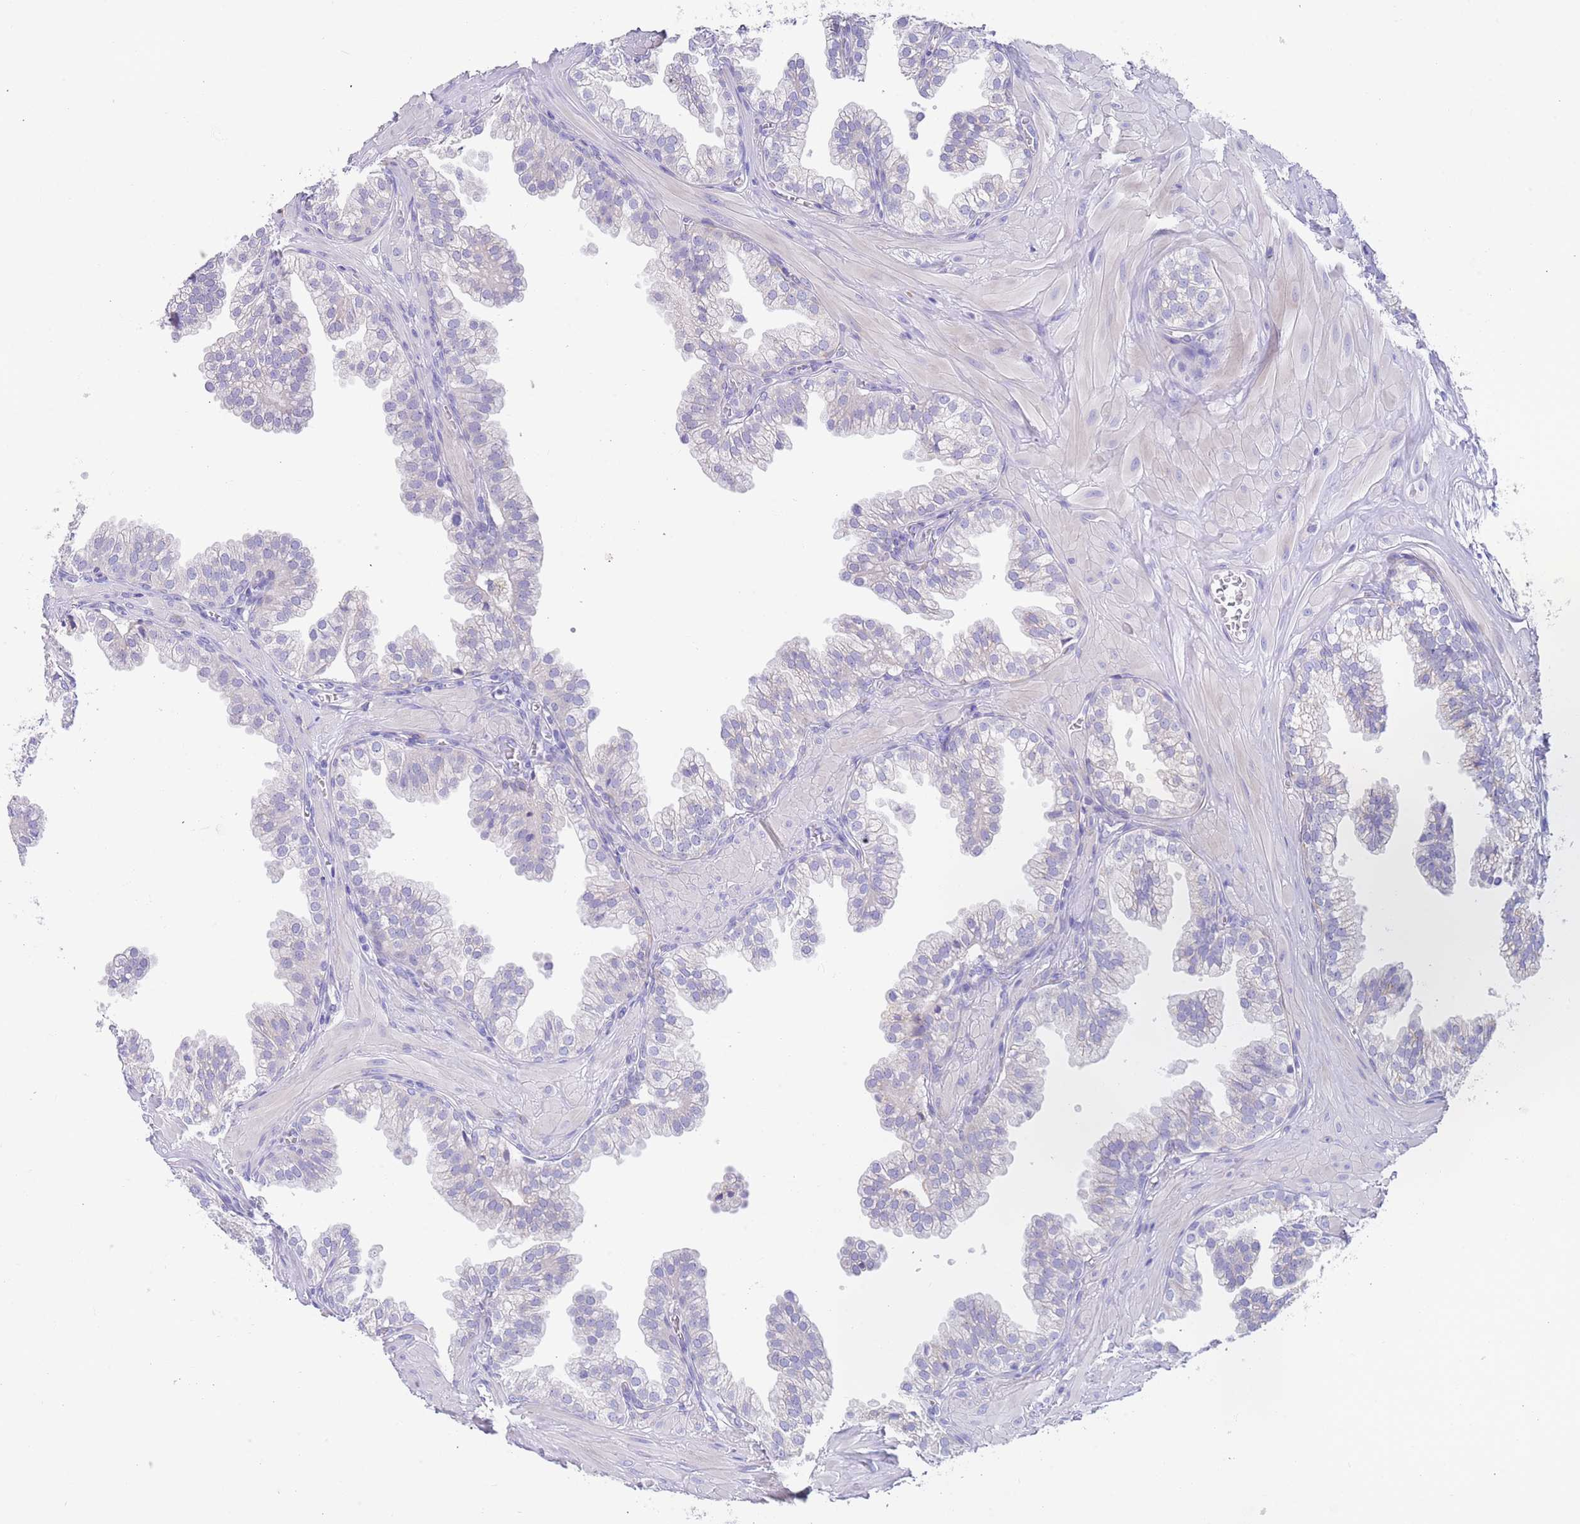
{"staining": {"intensity": "strong", "quantity": "<25%", "location": "cytoplasmic/membranous"}, "tissue": "prostate", "cell_type": "Glandular cells", "image_type": "normal", "snomed": [{"axis": "morphology", "description": "Normal tissue, NOS"}, {"axis": "topography", "description": "Prostate"}, {"axis": "topography", "description": "Peripheral nerve tissue"}], "caption": "The micrograph shows immunohistochemical staining of benign prostate. There is strong cytoplasmic/membranous positivity is appreciated in approximately <25% of glandular cells.", "gene": "CCDC149", "patient": {"sex": "male", "age": 55}}